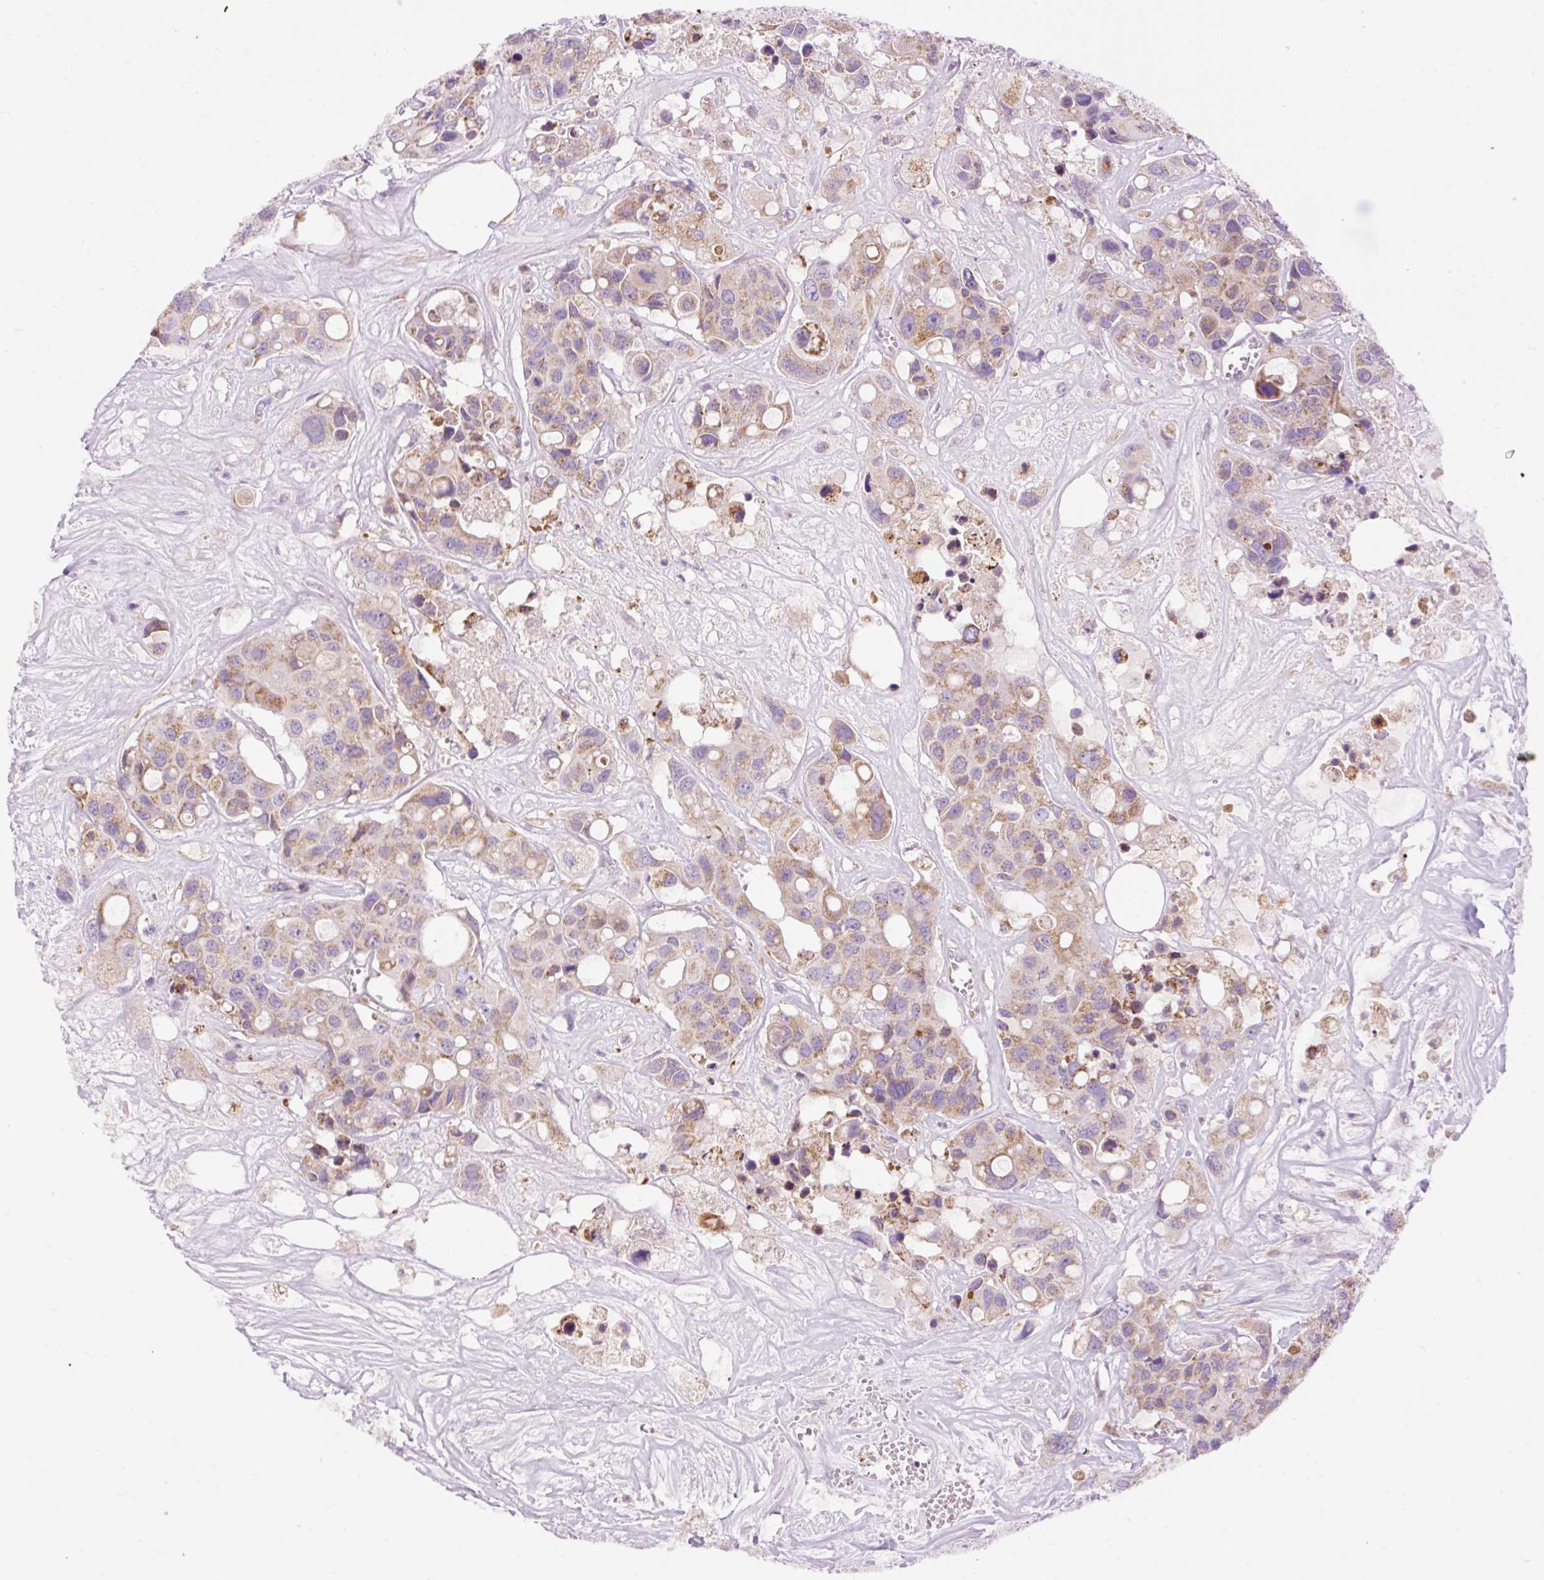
{"staining": {"intensity": "moderate", "quantity": ">75%", "location": "cytoplasmic/membranous"}, "tissue": "colorectal cancer", "cell_type": "Tumor cells", "image_type": "cancer", "snomed": [{"axis": "morphology", "description": "Adenocarcinoma, NOS"}, {"axis": "topography", "description": "Colon"}], "caption": "Protein staining shows moderate cytoplasmic/membranous expression in about >75% of tumor cells in adenocarcinoma (colorectal).", "gene": "CD83", "patient": {"sex": "male", "age": 77}}